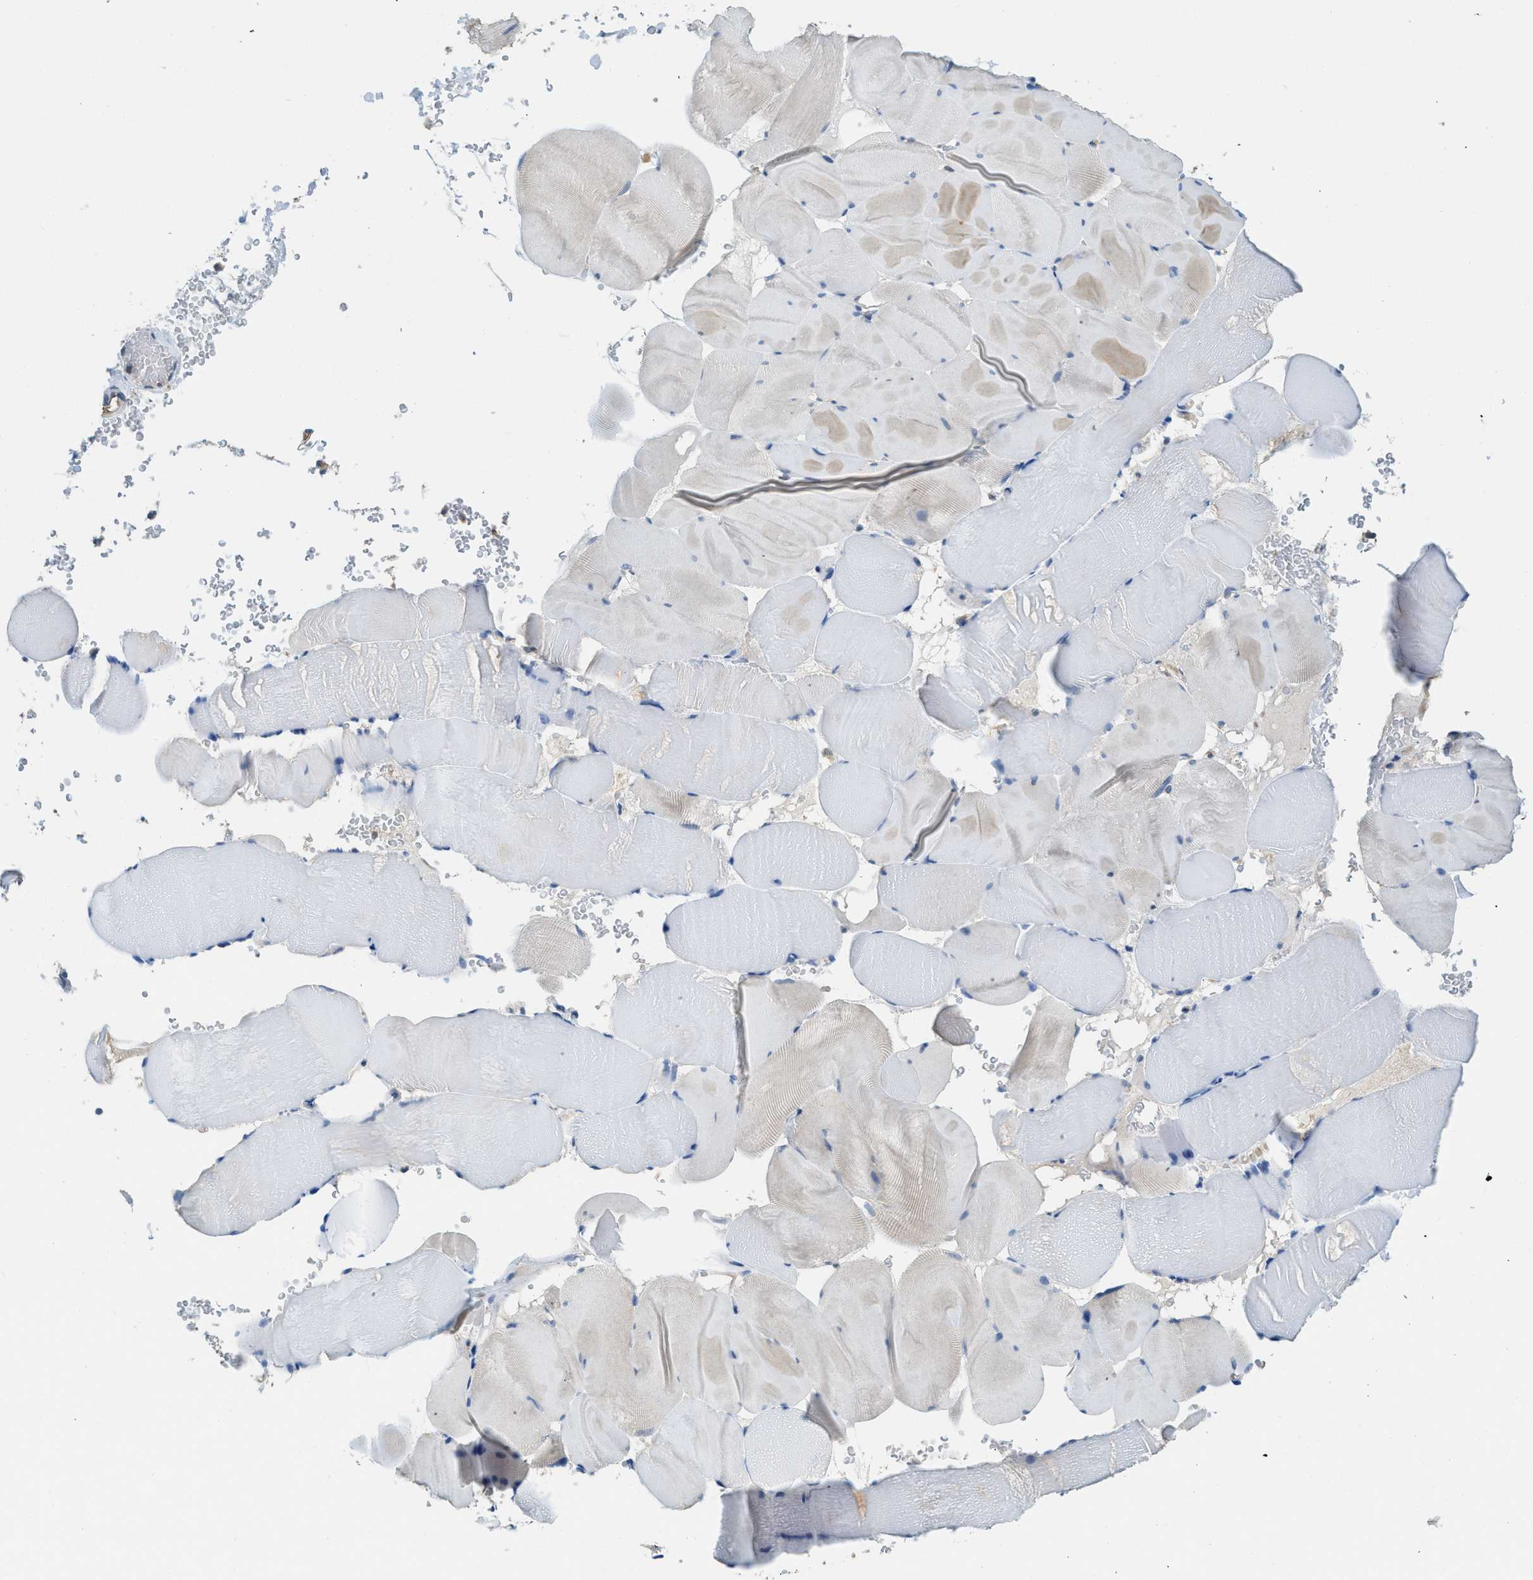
{"staining": {"intensity": "negative", "quantity": "none", "location": "none"}, "tissue": "skeletal muscle", "cell_type": "Myocytes", "image_type": "normal", "snomed": [{"axis": "morphology", "description": "Normal tissue, NOS"}, {"axis": "topography", "description": "Skeletal muscle"}], "caption": "Immunohistochemical staining of unremarkable skeletal muscle shows no significant staining in myocytes. Brightfield microscopy of immunohistochemistry (IHC) stained with DAB (3,3'-diaminobenzidine) (brown) and hematoxylin (blue), captured at high magnification.", "gene": "BCAP31", "patient": {"sex": "male", "age": 62}}